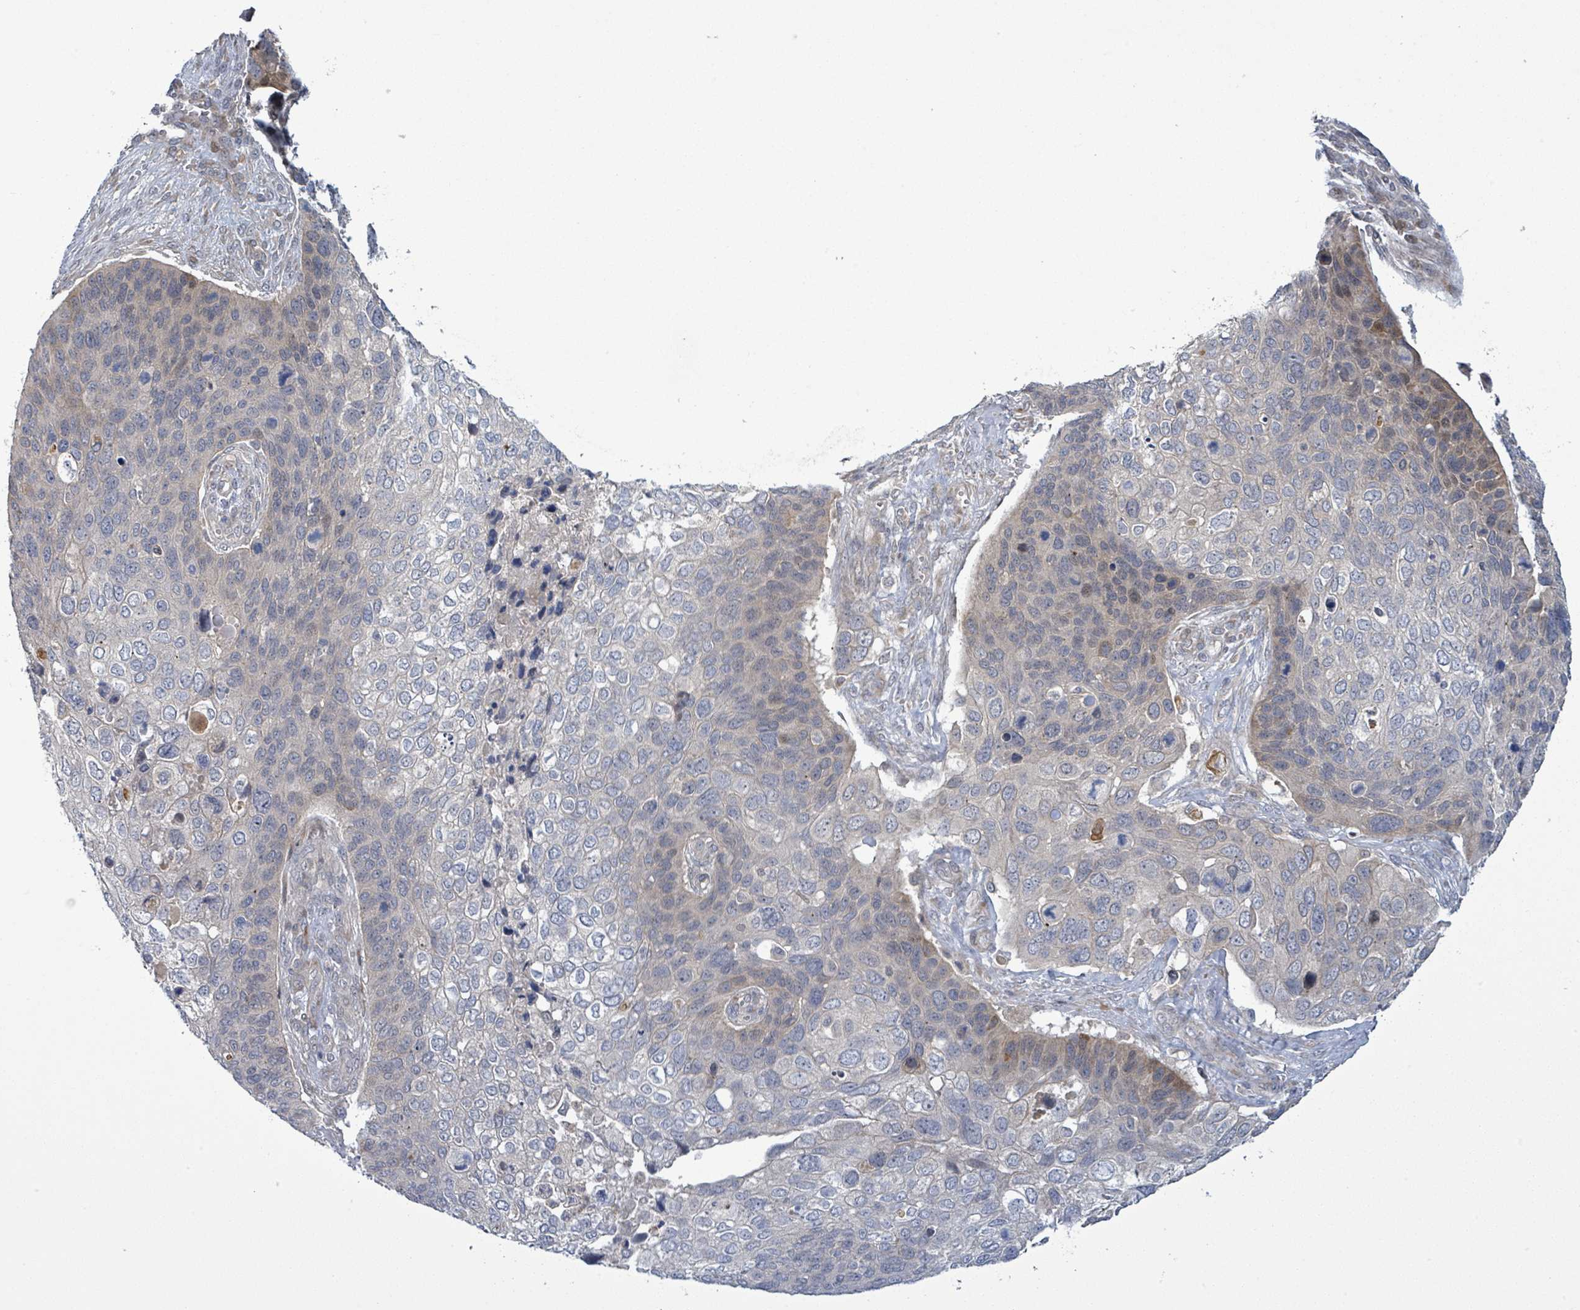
{"staining": {"intensity": "negative", "quantity": "none", "location": "none"}, "tissue": "skin cancer", "cell_type": "Tumor cells", "image_type": "cancer", "snomed": [{"axis": "morphology", "description": "Basal cell carcinoma"}, {"axis": "topography", "description": "Skin"}], "caption": "Human skin cancer stained for a protein using IHC shows no expression in tumor cells.", "gene": "SLIT3", "patient": {"sex": "female", "age": 74}}